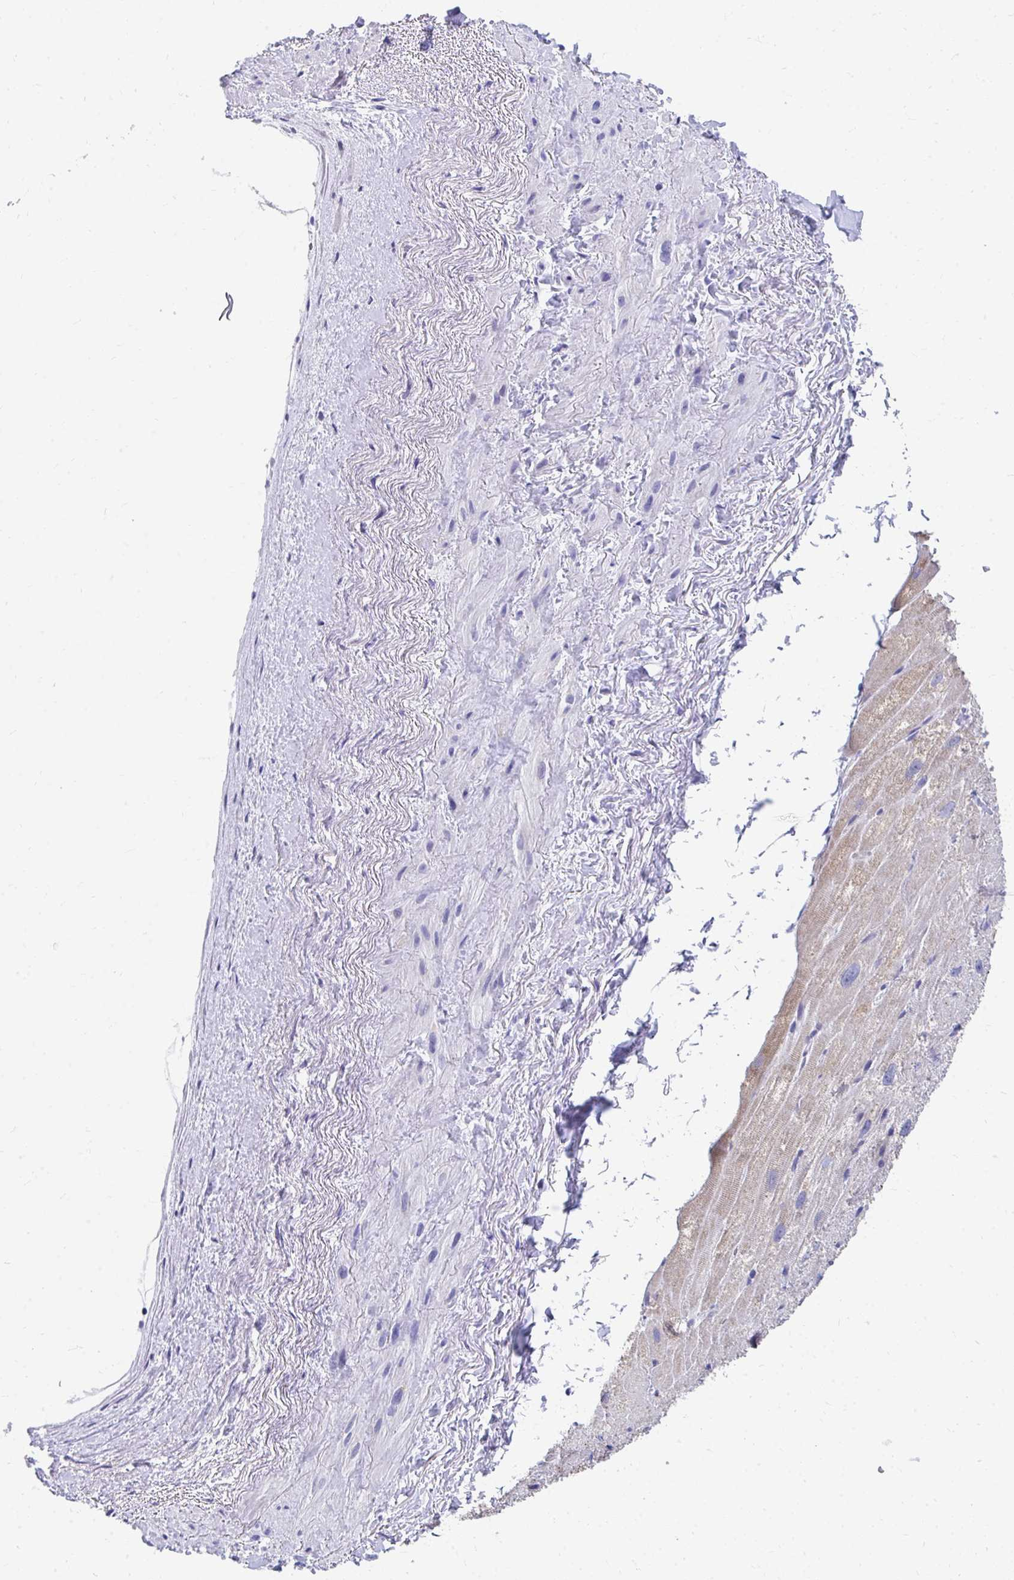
{"staining": {"intensity": "weak", "quantity": "25%-75%", "location": "cytoplasmic/membranous"}, "tissue": "heart muscle", "cell_type": "Cardiomyocytes", "image_type": "normal", "snomed": [{"axis": "morphology", "description": "Normal tissue, NOS"}, {"axis": "topography", "description": "Heart"}], "caption": "A low amount of weak cytoplasmic/membranous positivity is present in about 25%-75% of cardiomyocytes in unremarkable heart muscle. (Stains: DAB (3,3'-diaminobenzidine) in brown, nuclei in blue, Microscopy: brightfield microscopy at high magnification).", "gene": "TMPRSS2", "patient": {"sex": "male", "age": 62}}